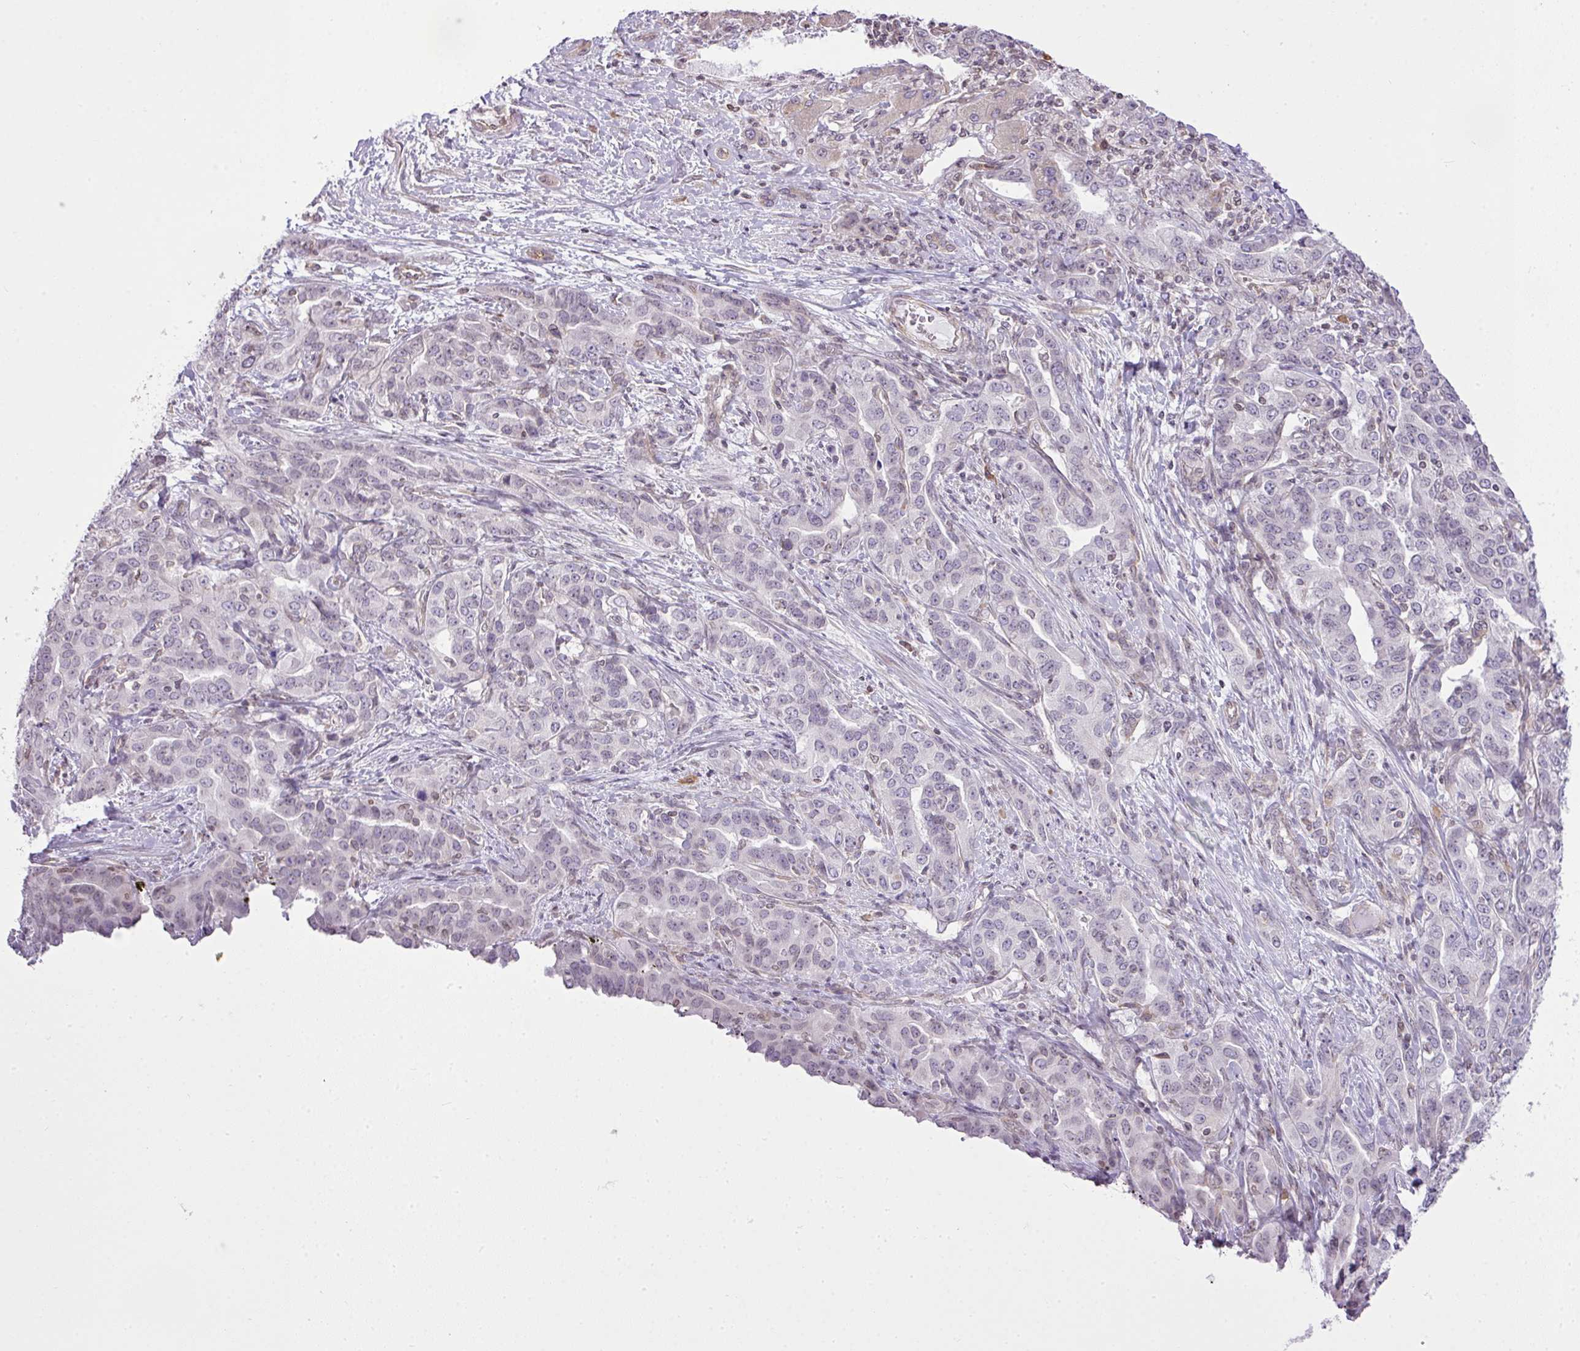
{"staining": {"intensity": "negative", "quantity": "none", "location": "none"}, "tissue": "liver cancer", "cell_type": "Tumor cells", "image_type": "cancer", "snomed": [{"axis": "morphology", "description": "Cholangiocarcinoma"}, {"axis": "topography", "description": "Liver"}], "caption": "Immunohistochemistry of liver cancer demonstrates no positivity in tumor cells.", "gene": "COX18", "patient": {"sex": "male", "age": 59}}